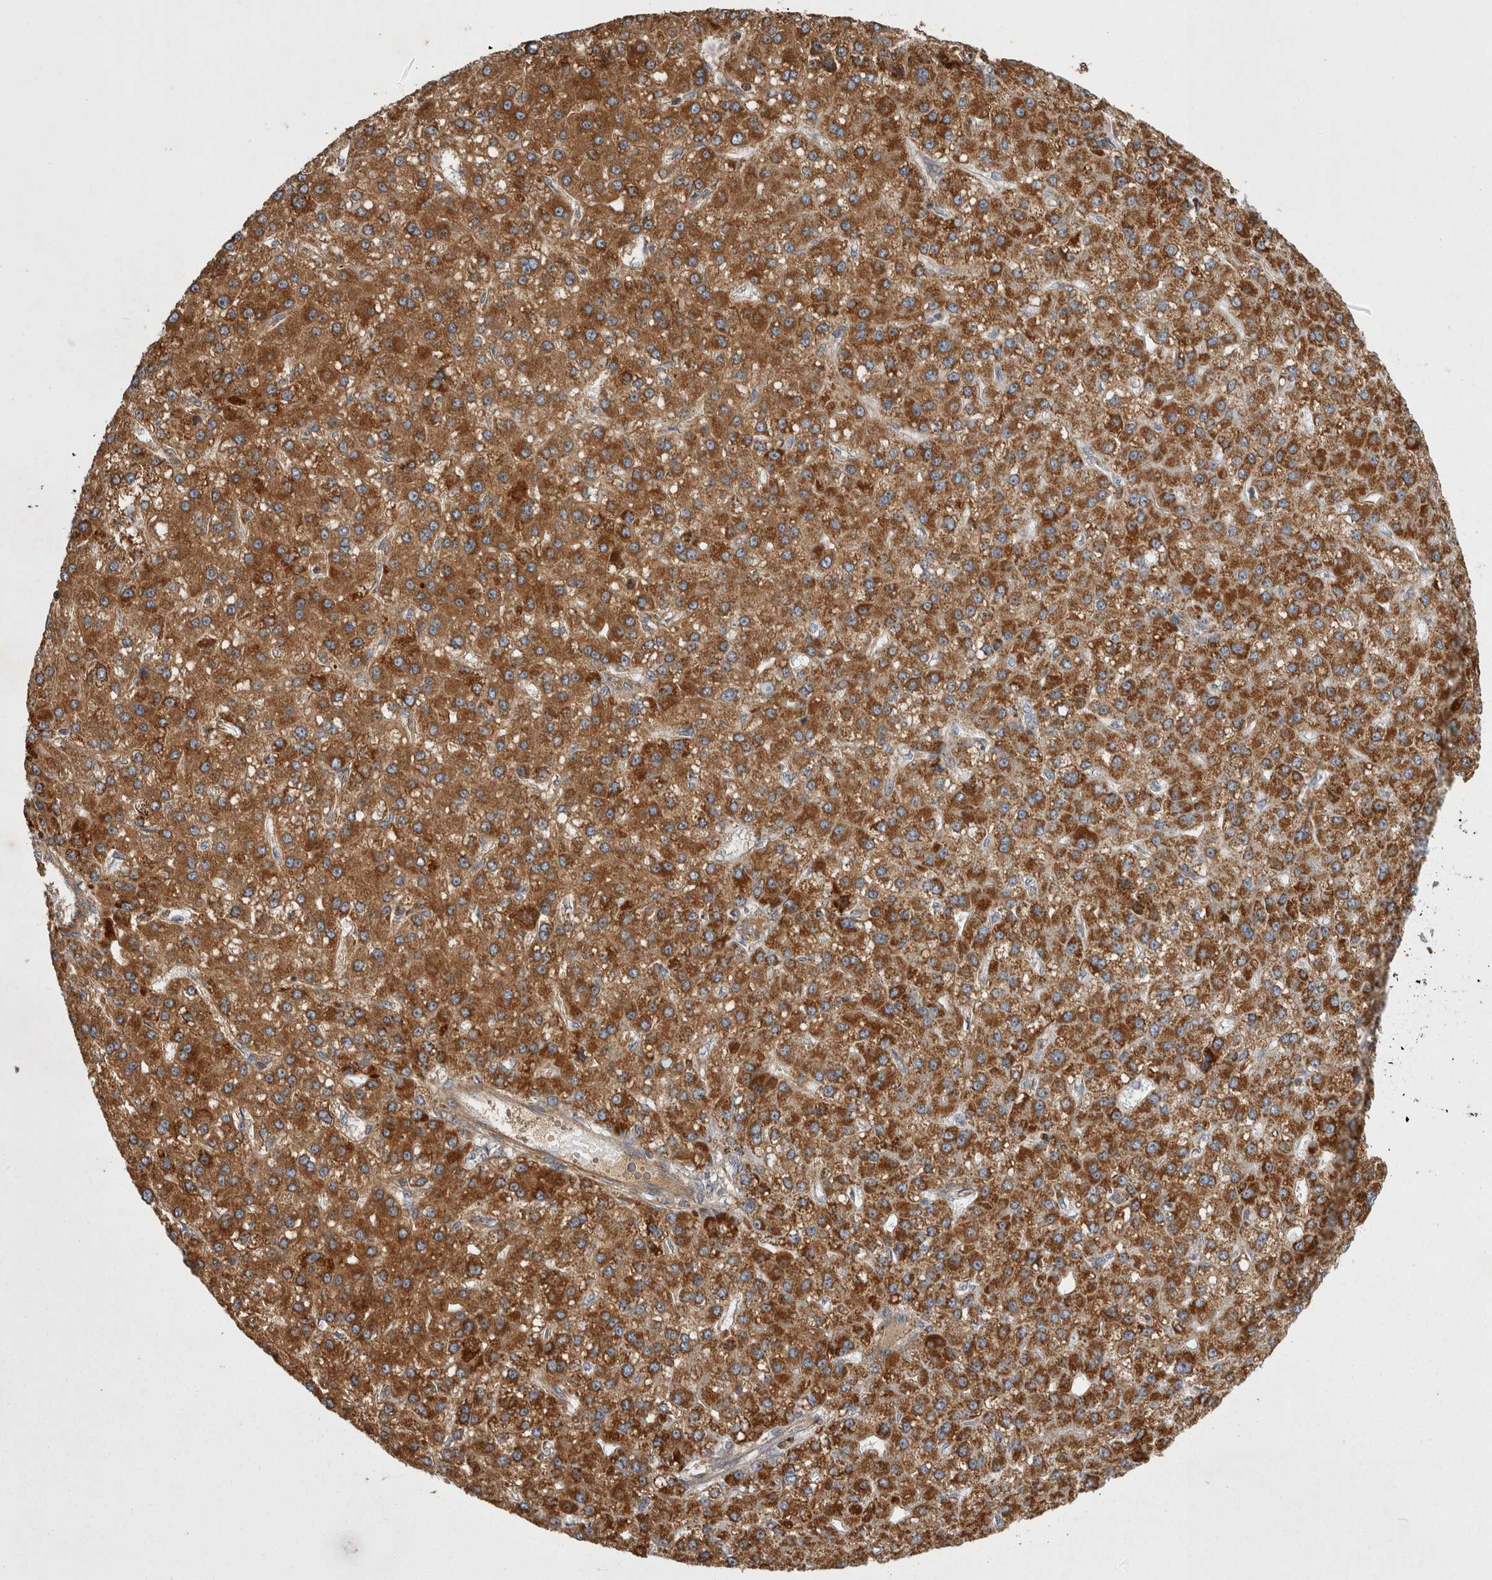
{"staining": {"intensity": "strong", "quantity": ">75%", "location": "cytoplasmic/membranous"}, "tissue": "liver cancer", "cell_type": "Tumor cells", "image_type": "cancer", "snomed": [{"axis": "morphology", "description": "Carcinoma, Hepatocellular, NOS"}, {"axis": "topography", "description": "Liver"}], "caption": "Hepatocellular carcinoma (liver) was stained to show a protein in brown. There is high levels of strong cytoplasmic/membranous expression in approximately >75% of tumor cells.", "gene": "TSPOAP1", "patient": {"sex": "male", "age": 67}}